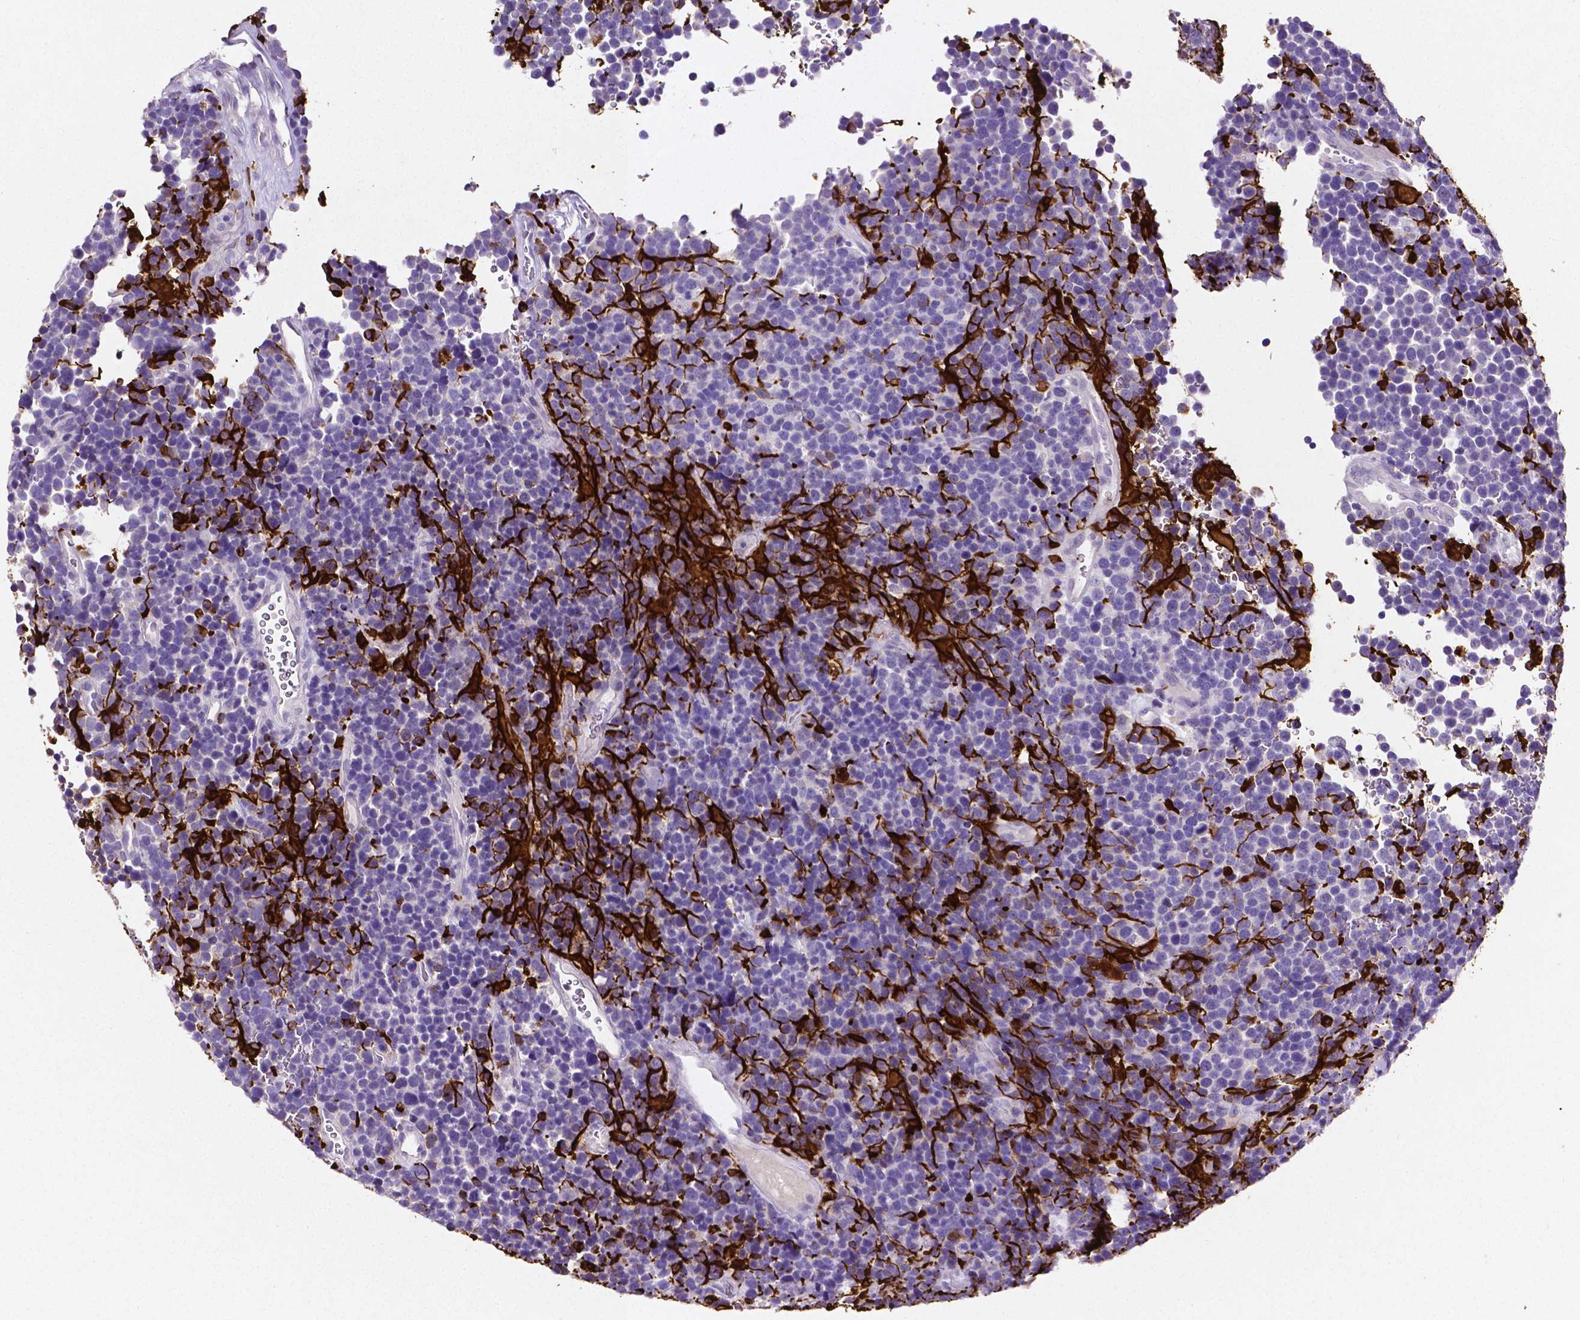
{"staining": {"intensity": "negative", "quantity": "none", "location": "none"}, "tissue": "glioma", "cell_type": "Tumor cells", "image_type": "cancer", "snomed": [{"axis": "morphology", "description": "Glioma, malignant, High grade"}, {"axis": "topography", "description": "Brain"}], "caption": "A micrograph of human malignant glioma (high-grade) is negative for staining in tumor cells. (Brightfield microscopy of DAB (3,3'-diaminobenzidine) immunohistochemistry (IHC) at high magnification).", "gene": "SLC22A2", "patient": {"sex": "male", "age": 33}}